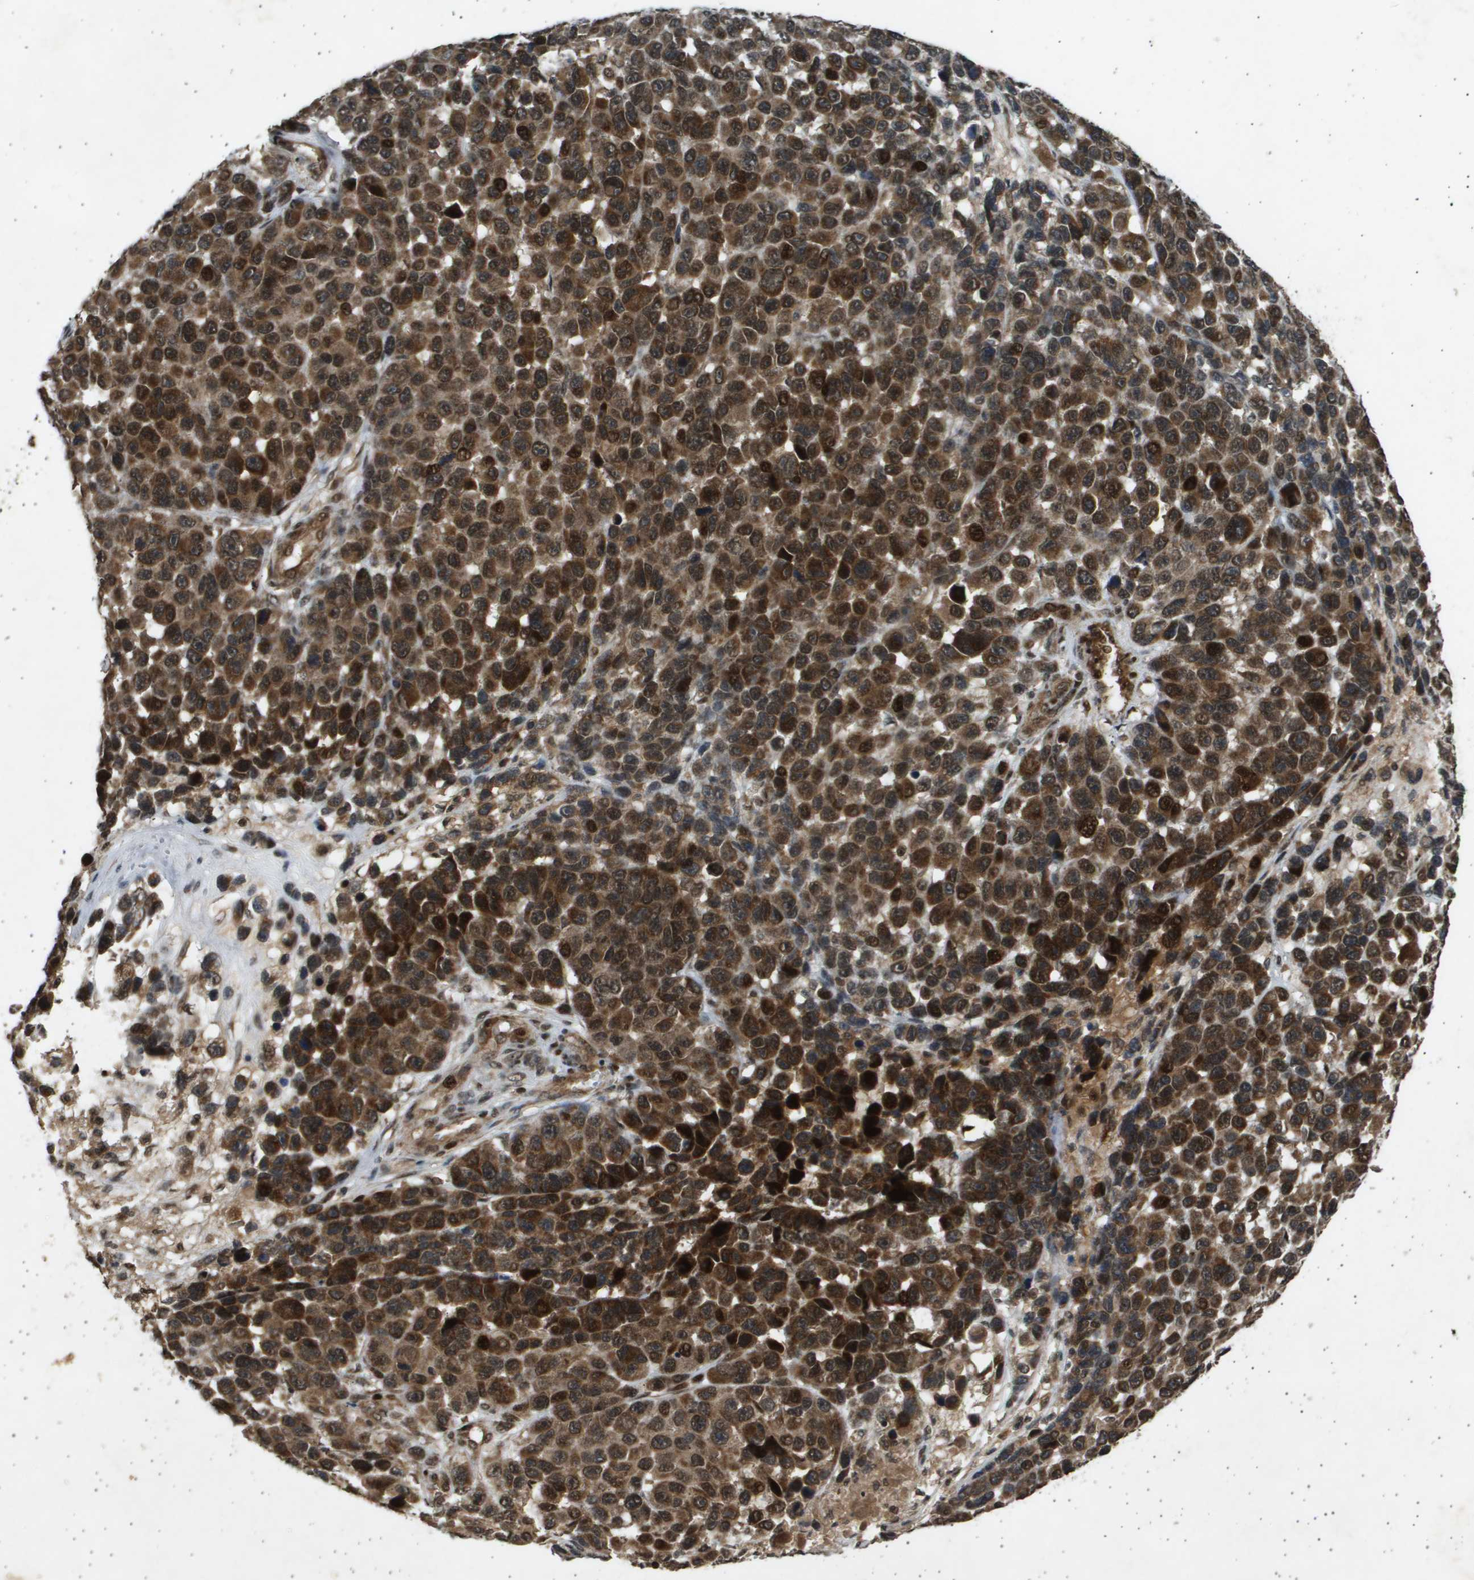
{"staining": {"intensity": "strong", "quantity": ">75%", "location": "cytoplasmic/membranous,nuclear"}, "tissue": "melanoma", "cell_type": "Tumor cells", "image_type": "cancer", "snomed": [{"axis": "morphology", "description": "Malignant melanoma, NOS"}, {"axis": "topography", "description": "Skin"}], "caption": "This photomicrograph displays immunohistochemistry staining of human malignant melanoma, with high strong cytoplasmic/membranous and nuclear expression in approximately >75% of tumor cells.", "gene": "TNRC6A", "patient": {"sex": "male", "age": 53}}